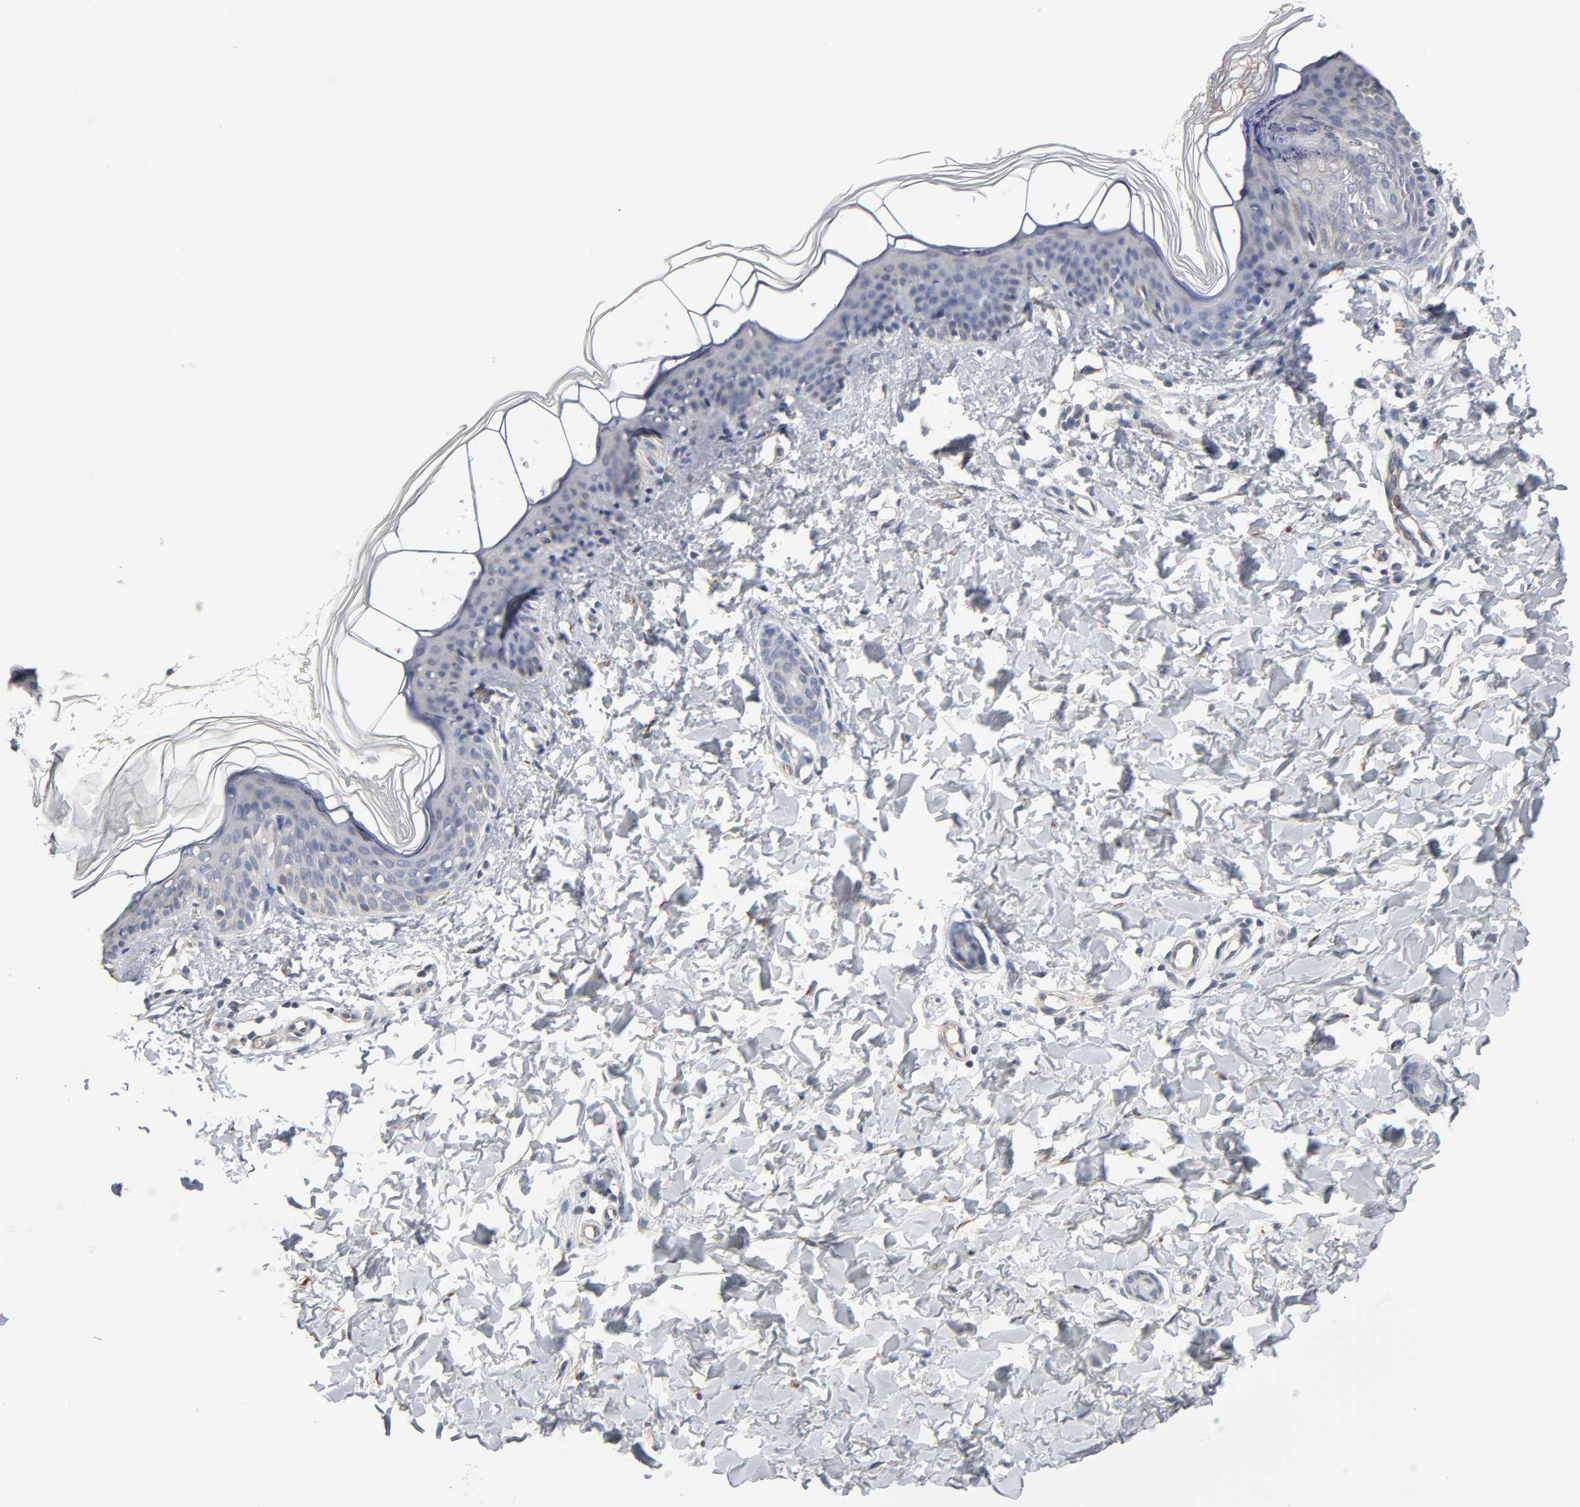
{"staining": {"intensity": "moderate", "quantity": ">75%", "location": "cytoplasmic/membranous"}, "tissue": "skin", "cell_type": "Fibroblasts", "image_type": "normal", "snomed": [{"axis": "morphology", "description": "Normal tissue, NOS"}, {"axis": "topography", "description": "Skin"}], "caption": "A brown stain shows moderate cytoplasmic/membranous staining of a protein in fibroblasts of unremarkable skin.", "gene": "HDLBP", "patient": {"sex": "female", "age": 4}}